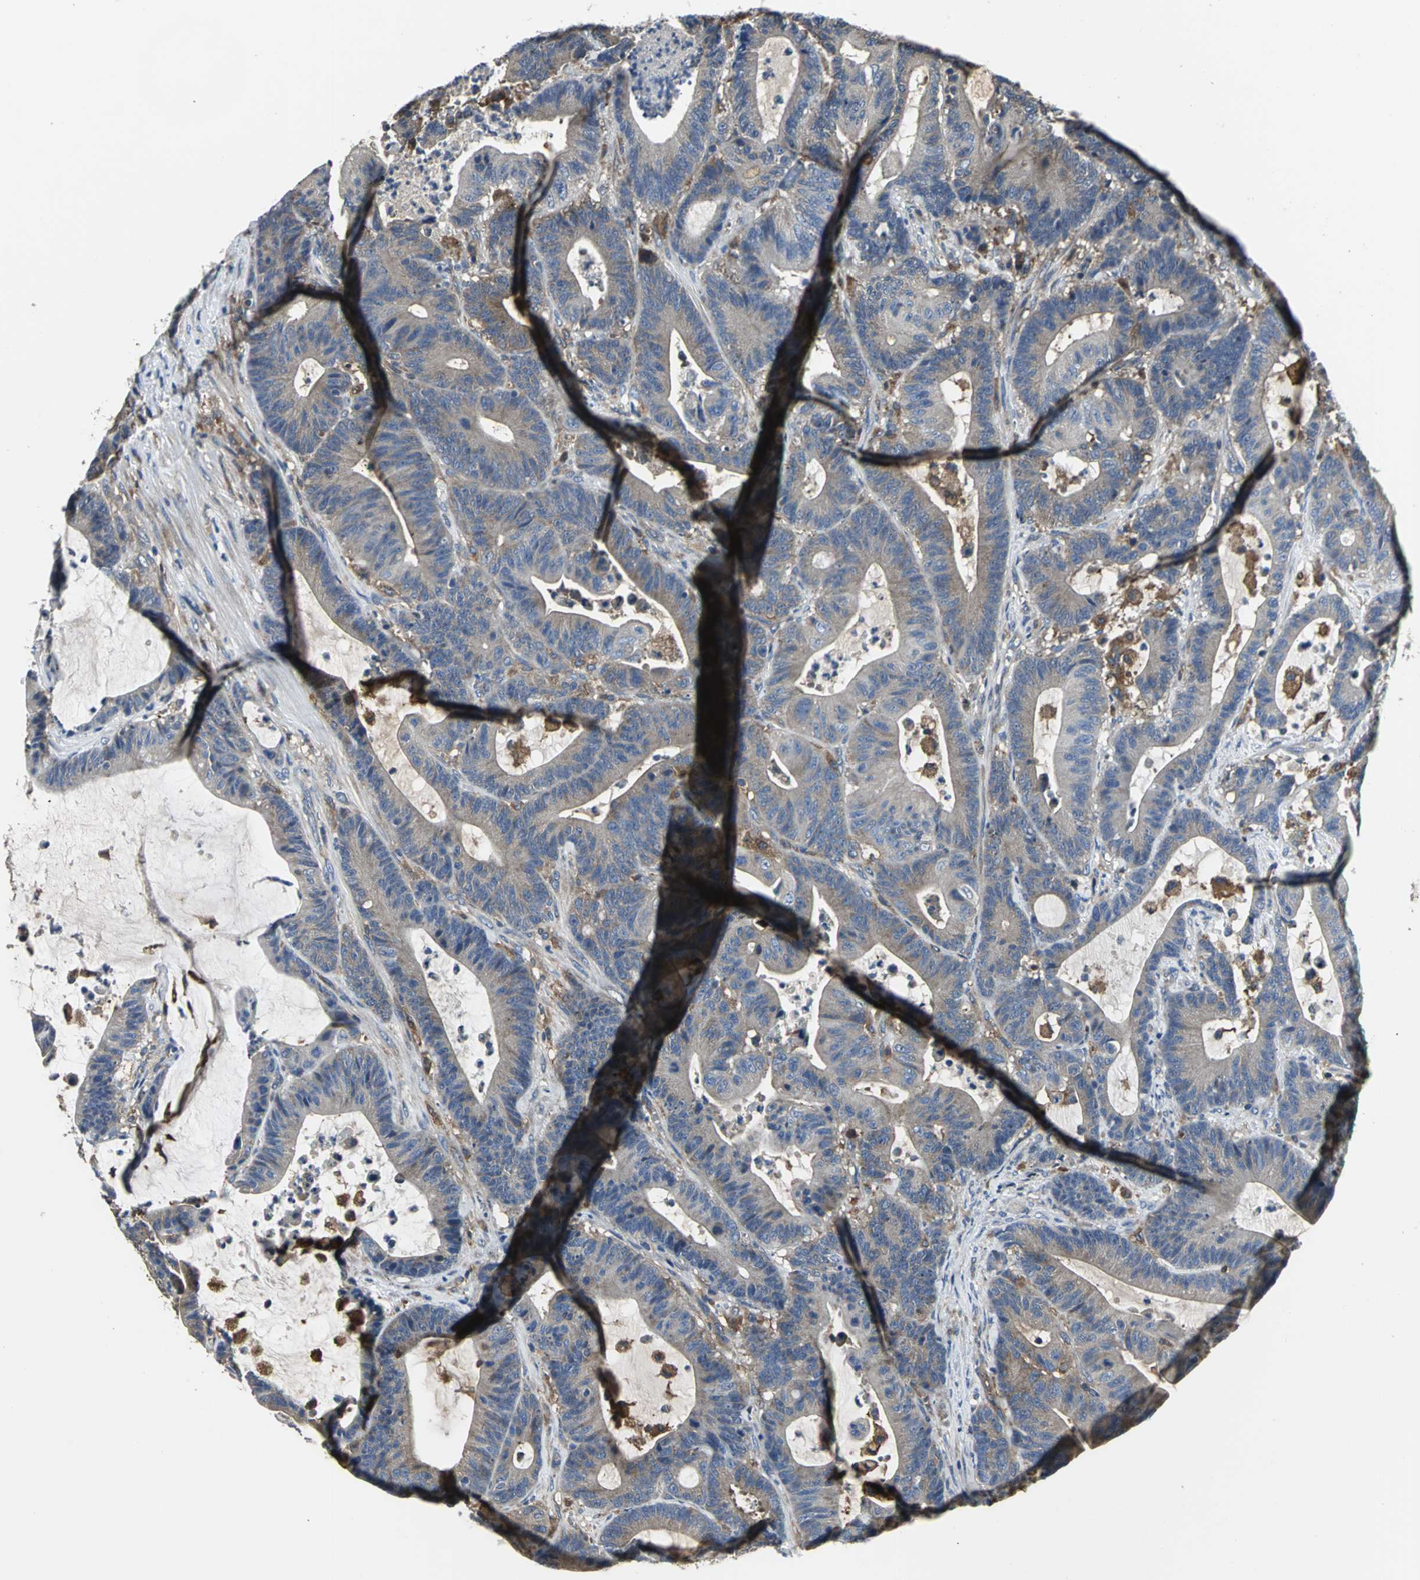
{"staining": {"intensity": "strong", "quantity": ">75%", "location": "cytoplasmic/membranous"}, "tissue": "colorectal cancer", "cell_type": "Tumor cells", "image_type": "cancer", "snomed": [{"axis": "morphology", "description": "Adenocarcinoma, NOS"}, {"axis": "topography", "description": "Colon"}], "caption": "This image displays IHC staining of colorectal adenocarcinoma, with high strong cytoplasmic/membranous expression in about >75% of tumor cells.", "gene": "CHRNB1", "patient": {"sex": "female", "age": 84}}